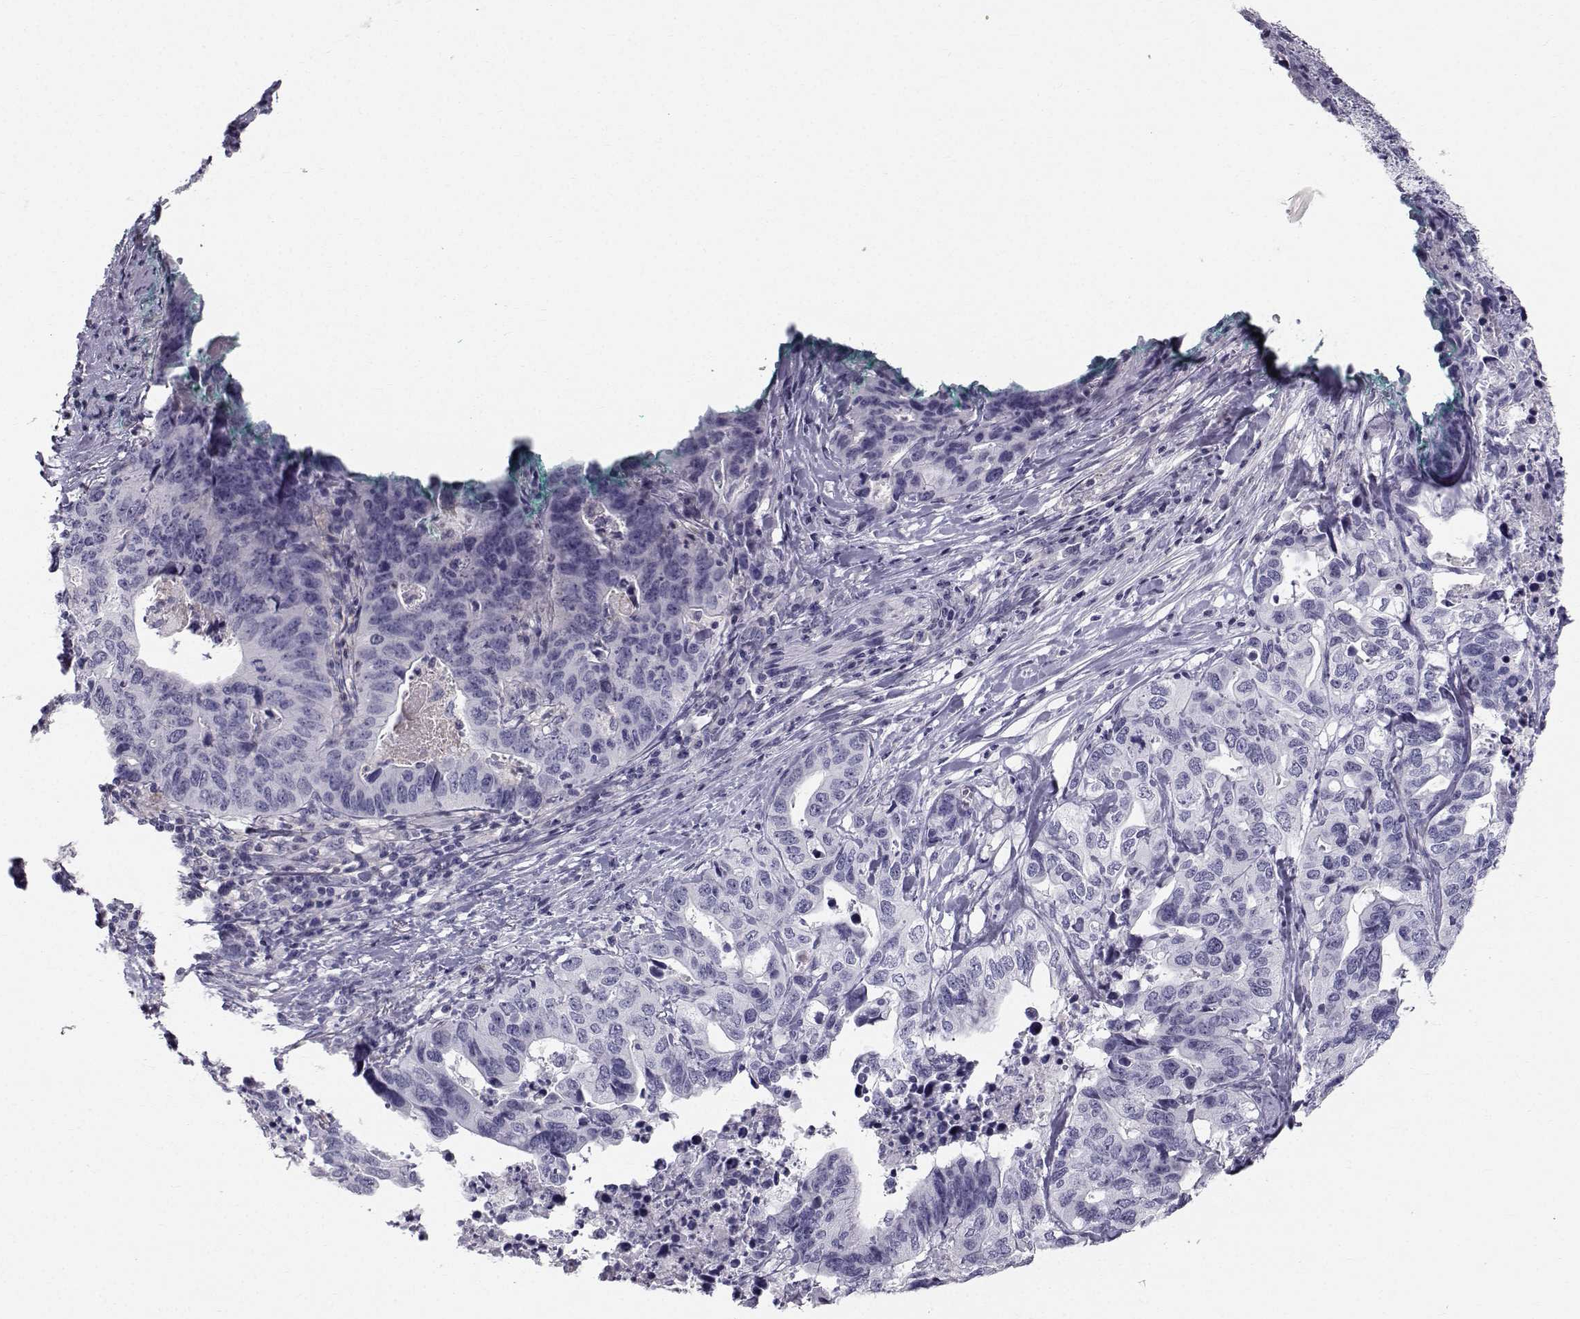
{"staining": {"intensity": "negative", "quantity": "none", "location": "none"}, "tissue": "stomach cancer", "cell_type": "Tumor cells", "image_type": "cancer", "snomed": [{"axis": "morphology", "description": "Adenocarcinoma, NOS"}, {"axis": "topography", "description": "Stomach, upper"}], "caption": "Stomach adenocarcinoma was stained to show a protein in brown. There is no significant positivity in tumor cells.", "gene": "SPDYE4", "patient": {"sex": "female", "age": 67}}